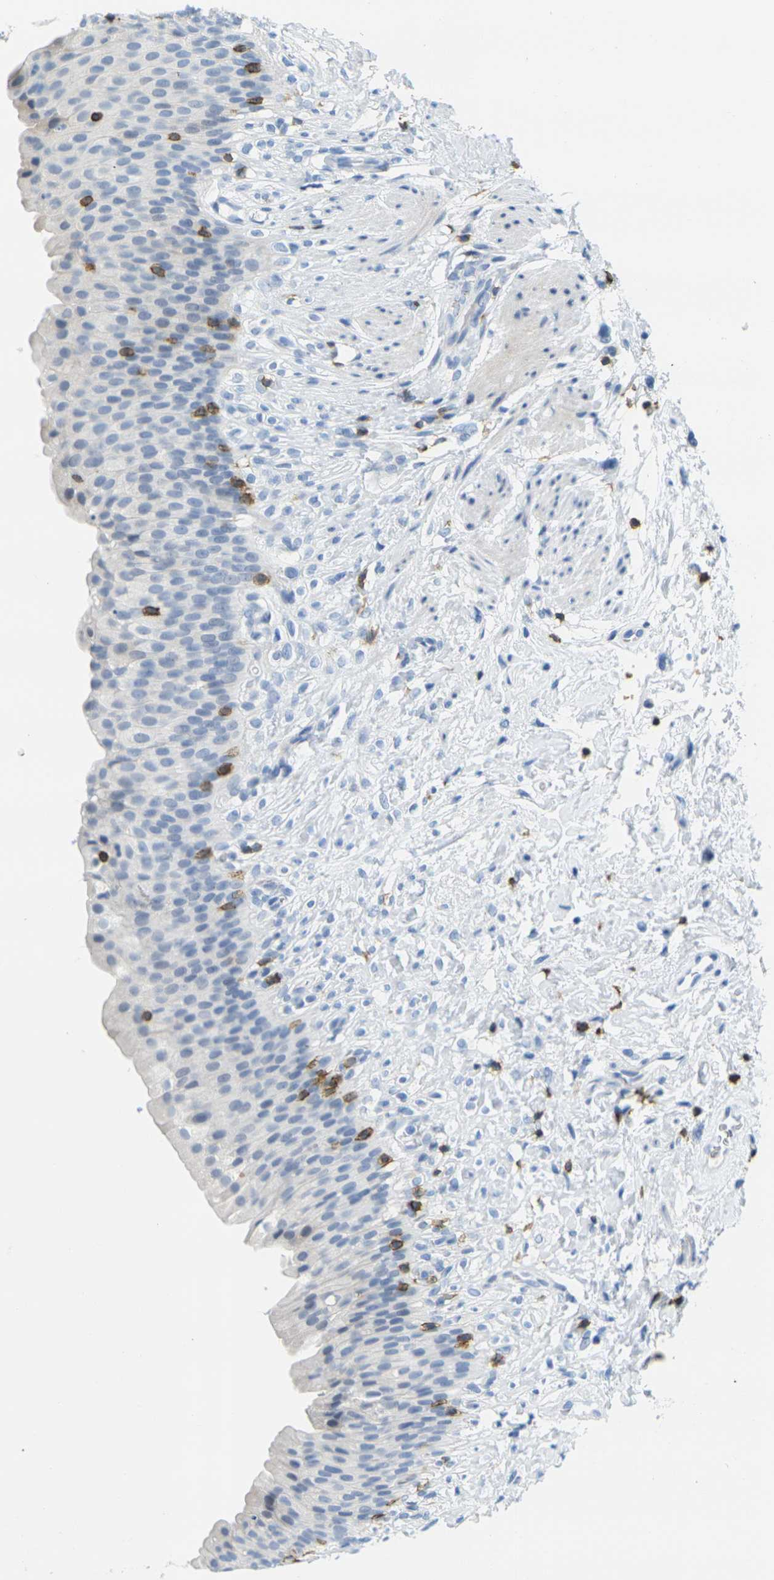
{"staining": {"intensity": "negative", "quantity": "none", "location": "none"}, "tissue": "urinary bladder", "cell_type": "Urothelial cells", "image_type": "normal", "snomed": [{"axis": "morphology", "description": "Normal tissue, NOS"}, {"axis": "topography", "description": "Urinary bladder"}], "caption": "The immunohistochemistry micrograph has no significant positivity in urothelial cells of urinary bladder. Brightfield microscopy of immunohistochemistry stained with DAB (3,3'-diaminobenzidine) (brown) and hematoxylin (blue), captured at high magnification.", "gene": "CD3D", "patient": {"sex": "female", "age": 79}}